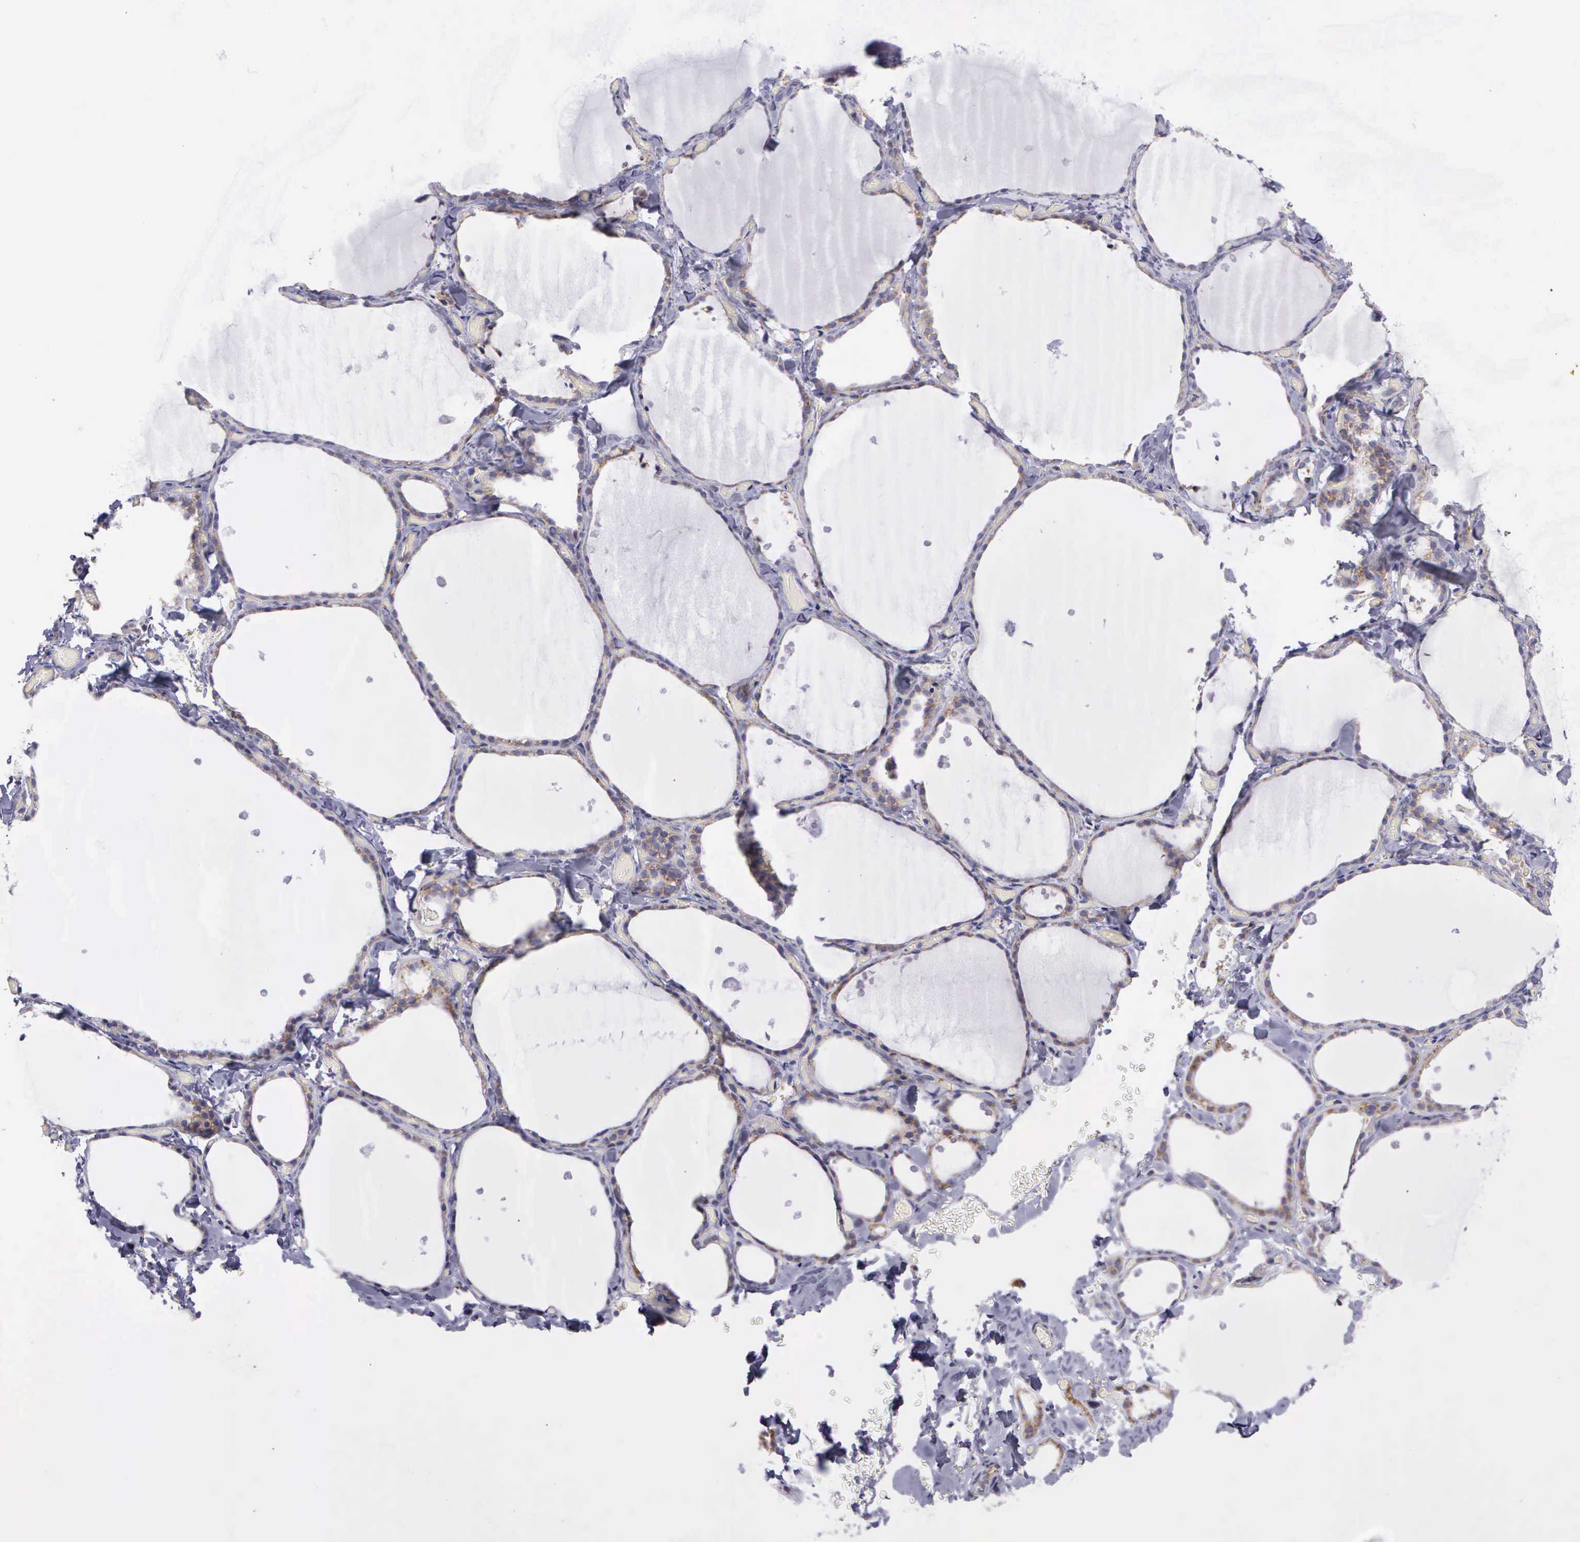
{"staining": {"intensity": "weak", "quantity": "25%-75%", "location": "cytoplasmic/membranous"}, "tissue": "thyroid gland", "cell_type": "Glandular cells", "image_type": "normal", "snomed": [{"axis": "morphology", "description": "Normal tissue, NOS"}, {"axis": "topography", "description": "Thyroid gland"}], "caption": "Immunohistochemical staining of benign human thyroid gland shows weak cytoplasmic/membranous protein positivity in about 25%-75% of glandular cells.", "gene": "SYNJ2BP", "patient": {"sex": "male", "age": 34}}